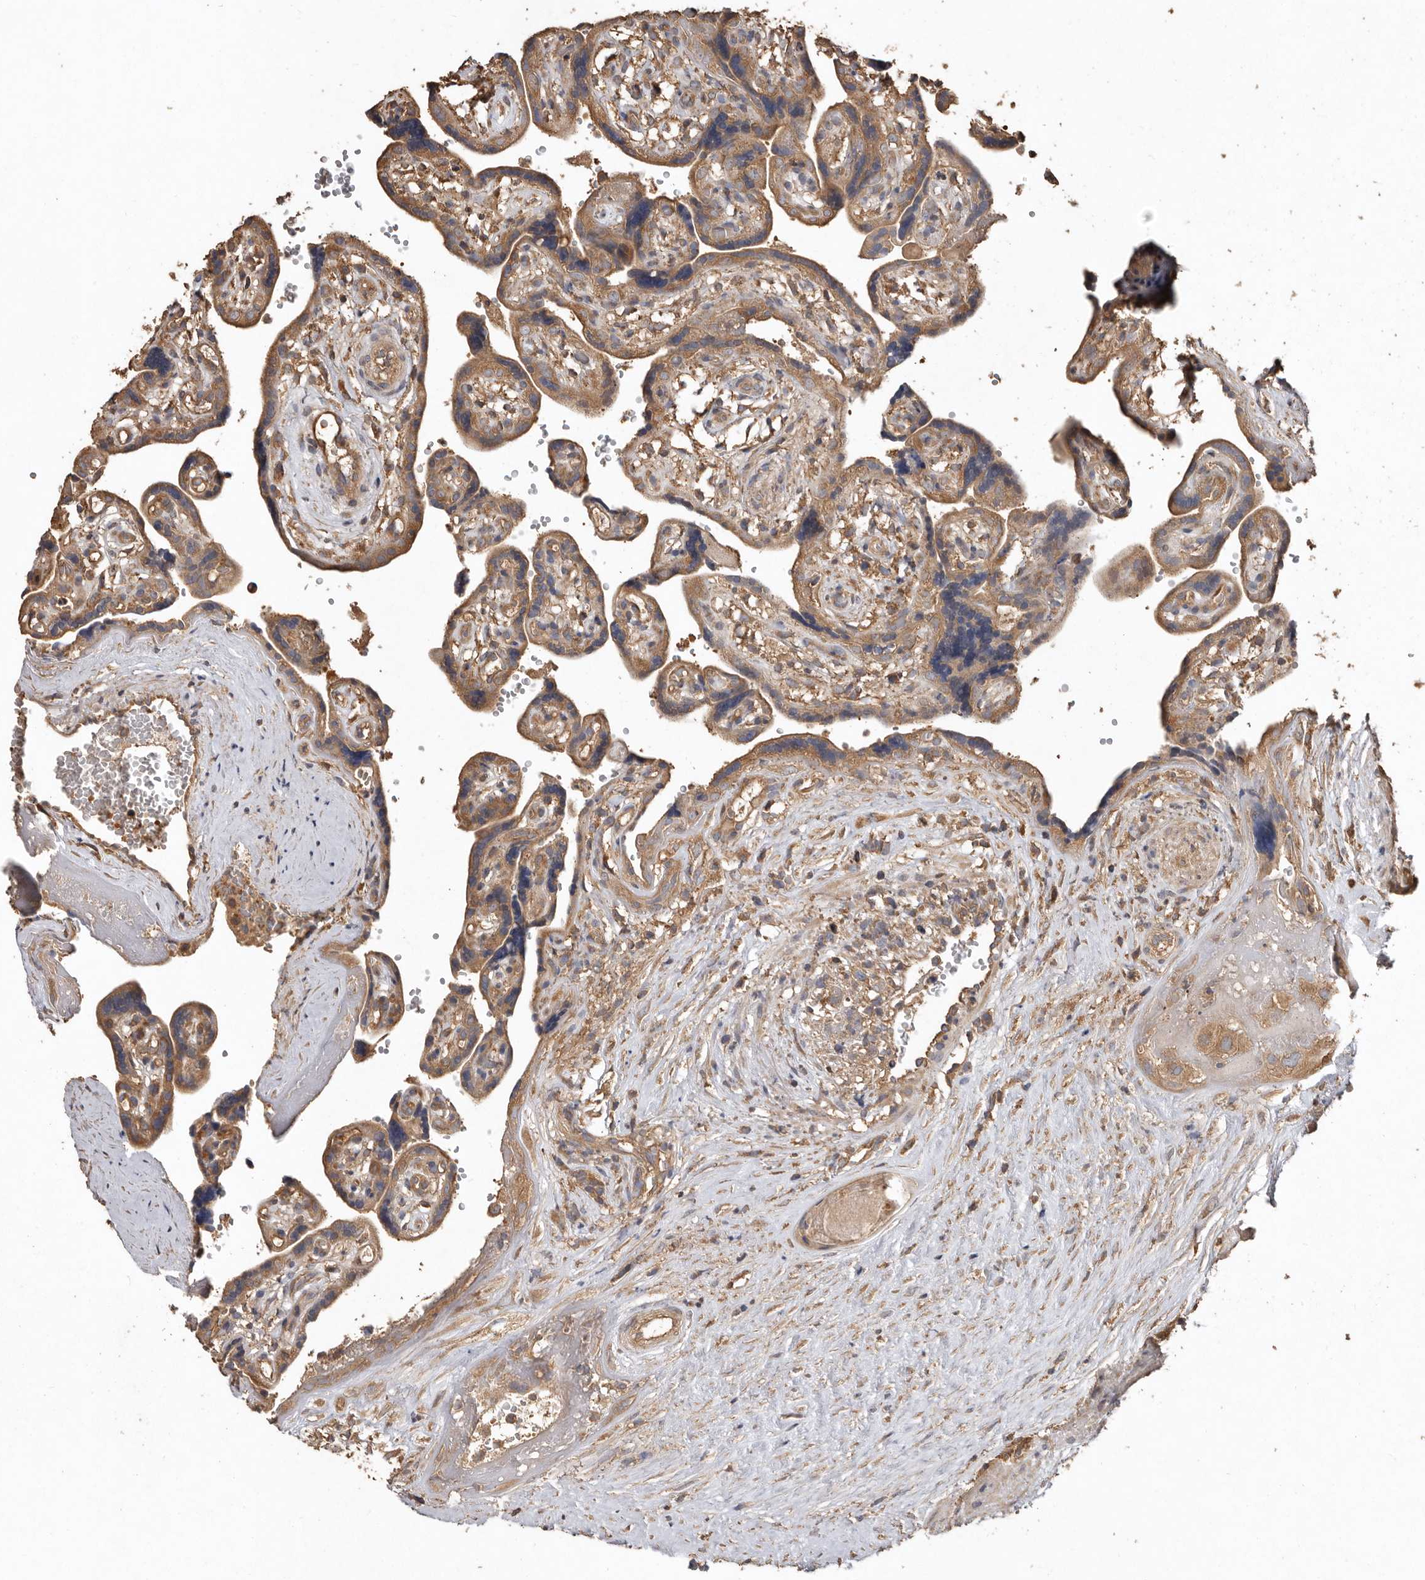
{"staining": {"intensity": "moderate", "quantity": ">75%", "location": "cytoplasmic/membranous"}, "tissue": "placenta", "cell_type": "Decidual cells", "image_type": "normal", "snomed": [{"axis": "morphology", "description": "Normal tissue, NOS"}, {"axis": "topography", "description": "Placenta"}], "caption": "This micrograph demonstrates benign placenta stained with IHC to label a protein in brown. The cytoplasmic/membranous of decidual cells show moderate positivity for the protein. Nuclei are counter-stained blue.", "gene": "FLCN", "patient": {"sex": "female", "age": 30}}